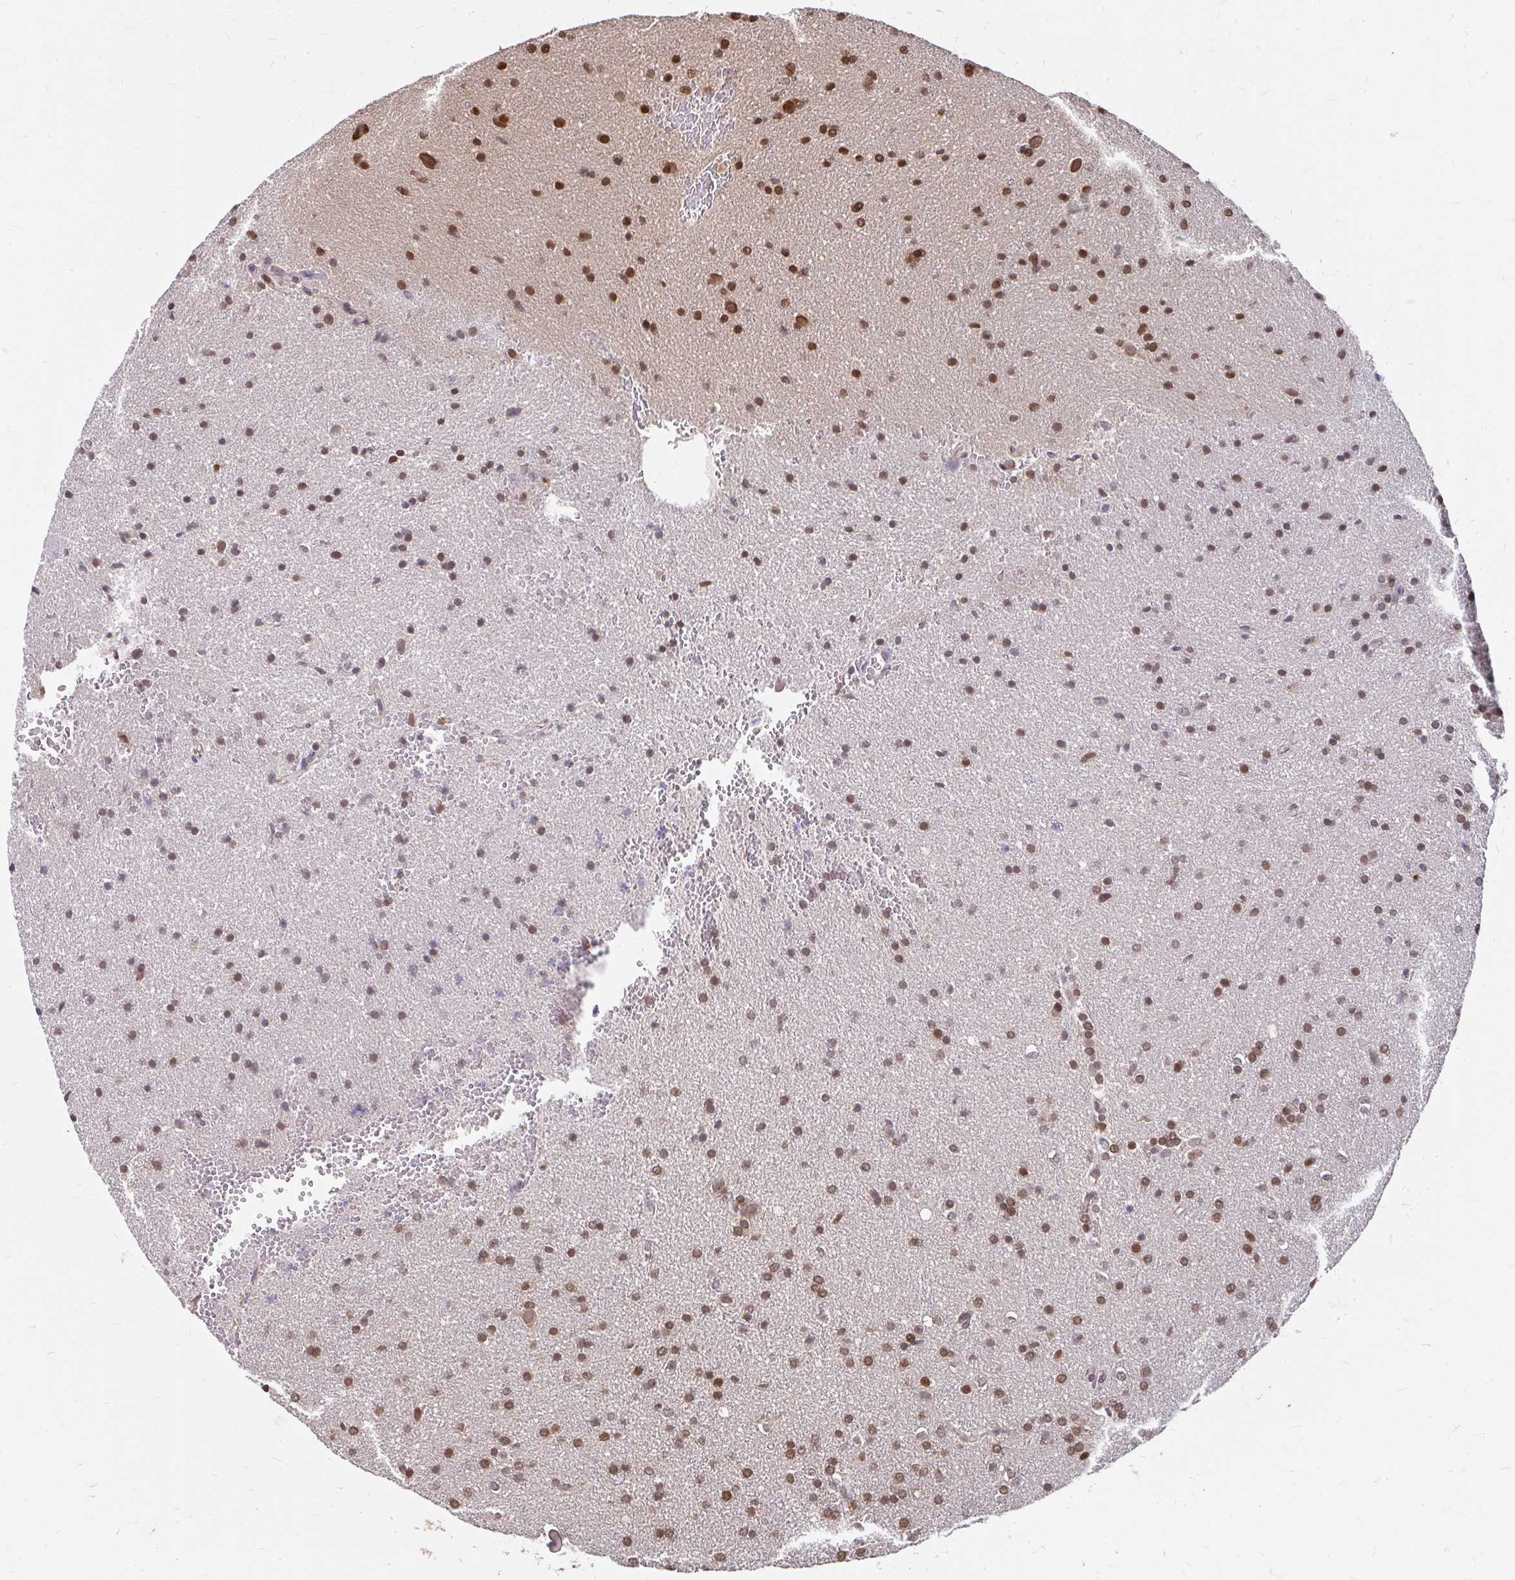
{"staining": {"intensity": "weak", "quantity": "25%-75%", "location": "nuclear"}, "tissue": "glioma", "cell_type": "Tumor cells", "image_type": "cancer", "snomed": [{"axis": "morphology", "description": "Glioma, malignant, Low grade"}, {"axis": "topography", "description": "Brain"}], "caption": "Brown immunohistochemical staining in malignant glioma (low-grade) shows weak nuclear staining in approximately 25%-75% of tumor cells.", "gene": "XPO1", "patient": {"sex": "female", "age": 34}}